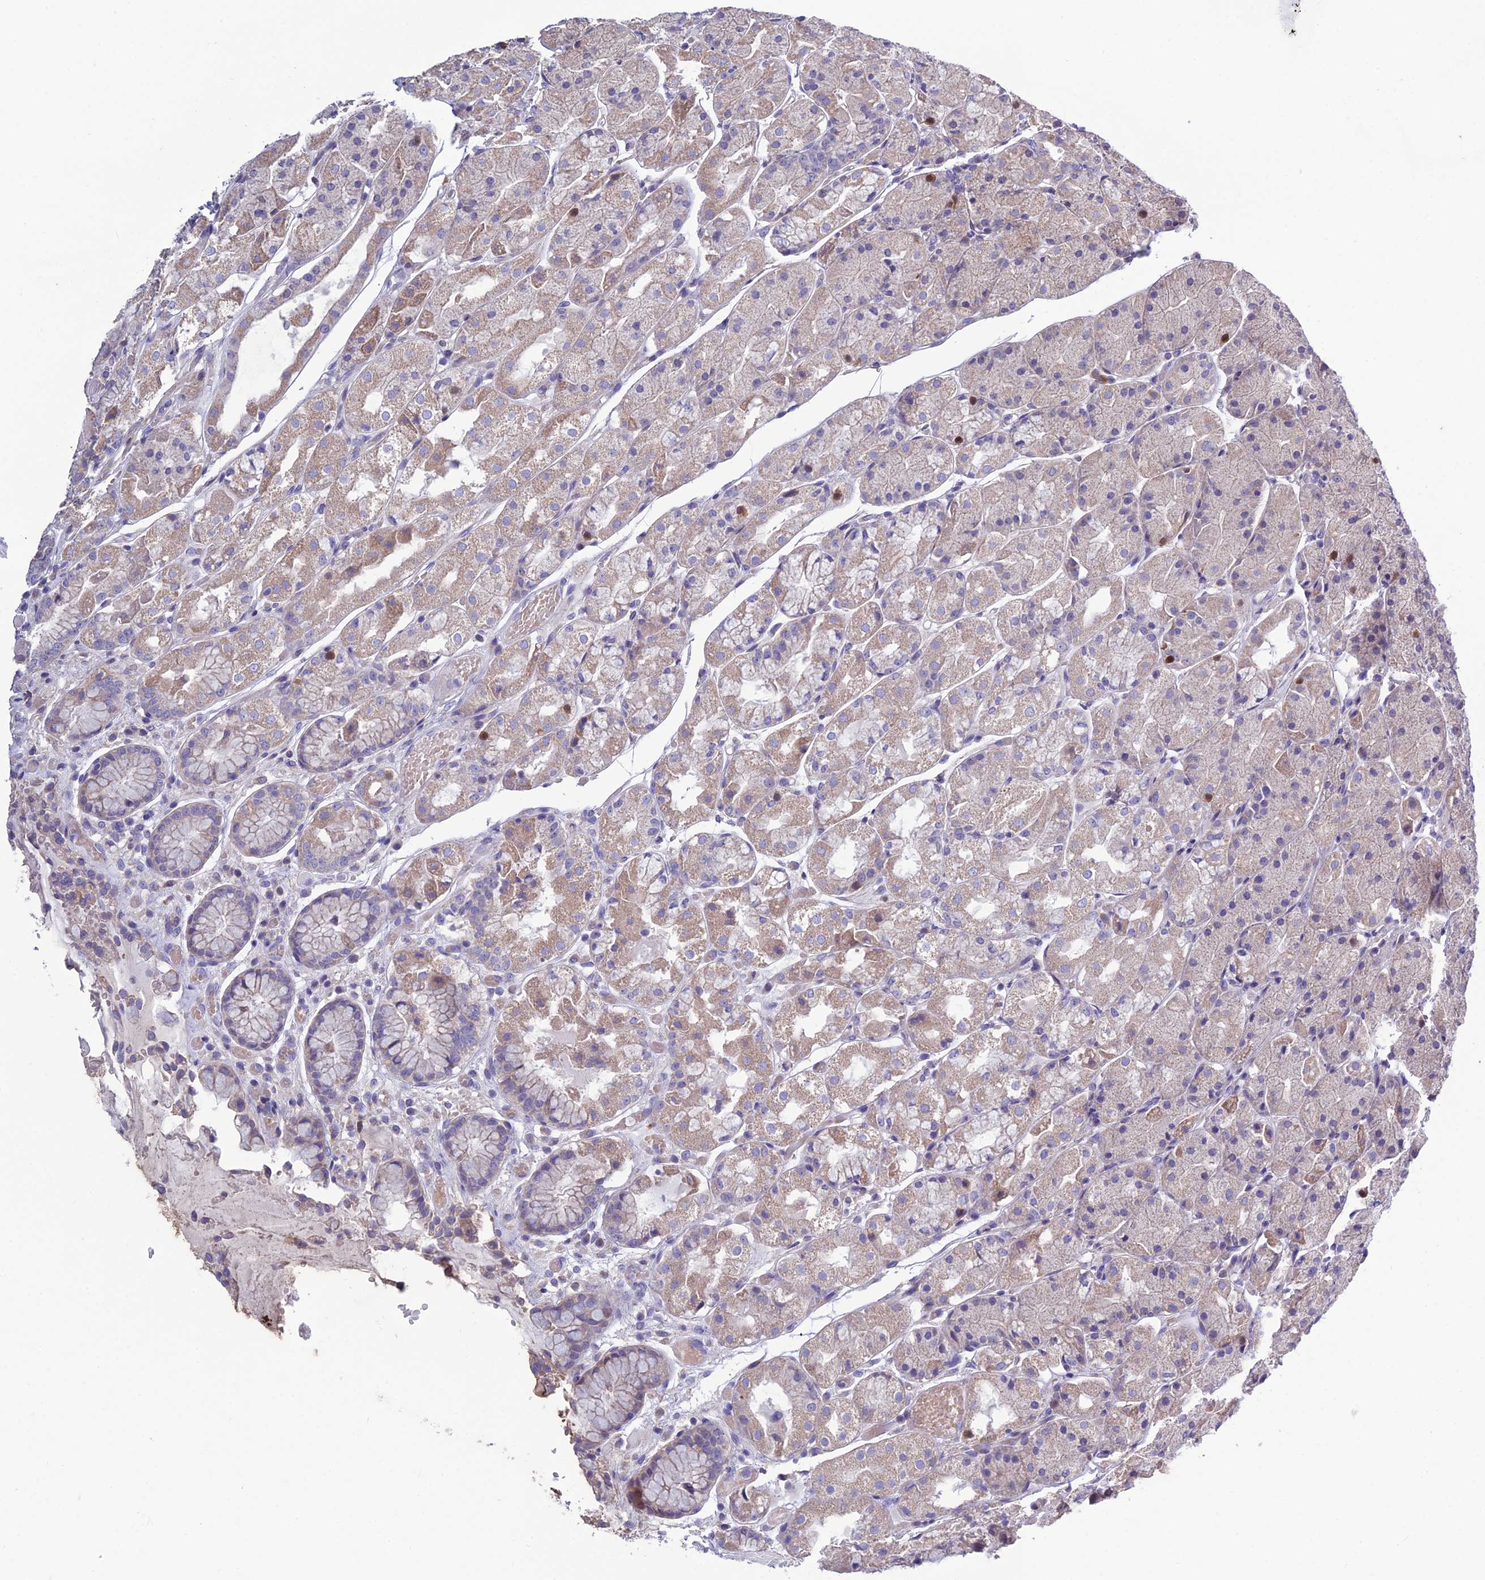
{"staining": {"intensity": "moderate", "quantity": "<25%", "location": "cytoplasmic/membranous"}, "tissue": "stomach", "cell_type": "Glandular cells", "image_type": "normal", "snomed": [{"axis": "morphology", "description": "Normal tissue, NOS"}, {"axis": "topography", "description": "Stomach, upper"}], "caption": "The photomicrograph shows staining of unremarkable stomach, revealing moderate cytoplasmic/membranous protein positivity (brown color) within glandular cells.", "gene": "BHMT2", "patient": {"sex": "male", "age": 72}}